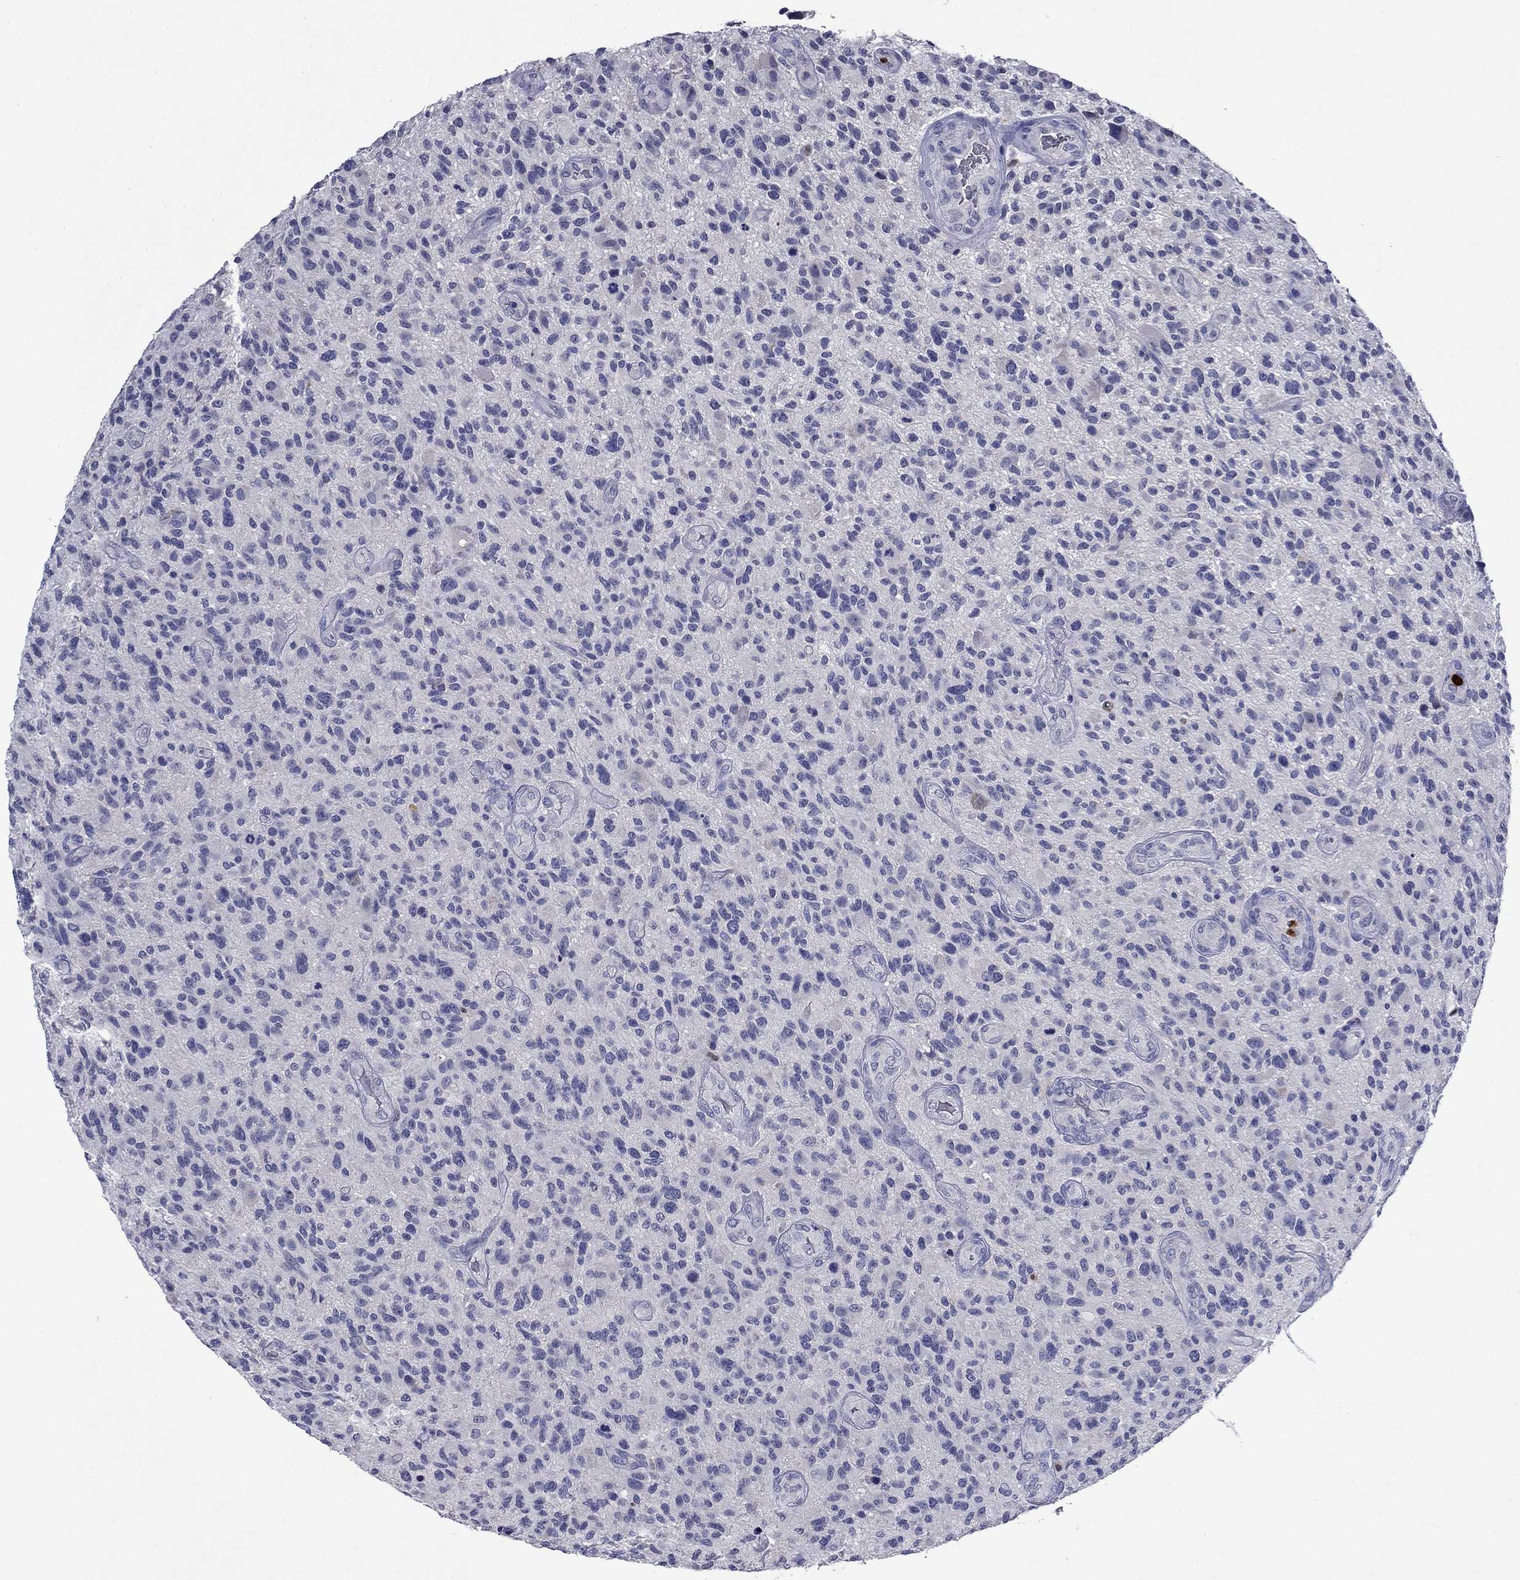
{"staining": {"intensity": "negative", "quantity": "none", "location": "none"}, "tissue": "glioma", "cell_type": "Tumor cells", "image_type": "cancer", "snomed": [{"axis": "morphology", "description": "Glioma, malignant, High grade"}, {"axis": "topography", "description": "Brain"}], "caption": "Immunohistochemistry photomicrograph of neoplastic tissue: glioma stained with DAB displays no significant protein expression in tumor cells.", "gene": "IRF5", "patient": {"sex": "male", "age": 47}}